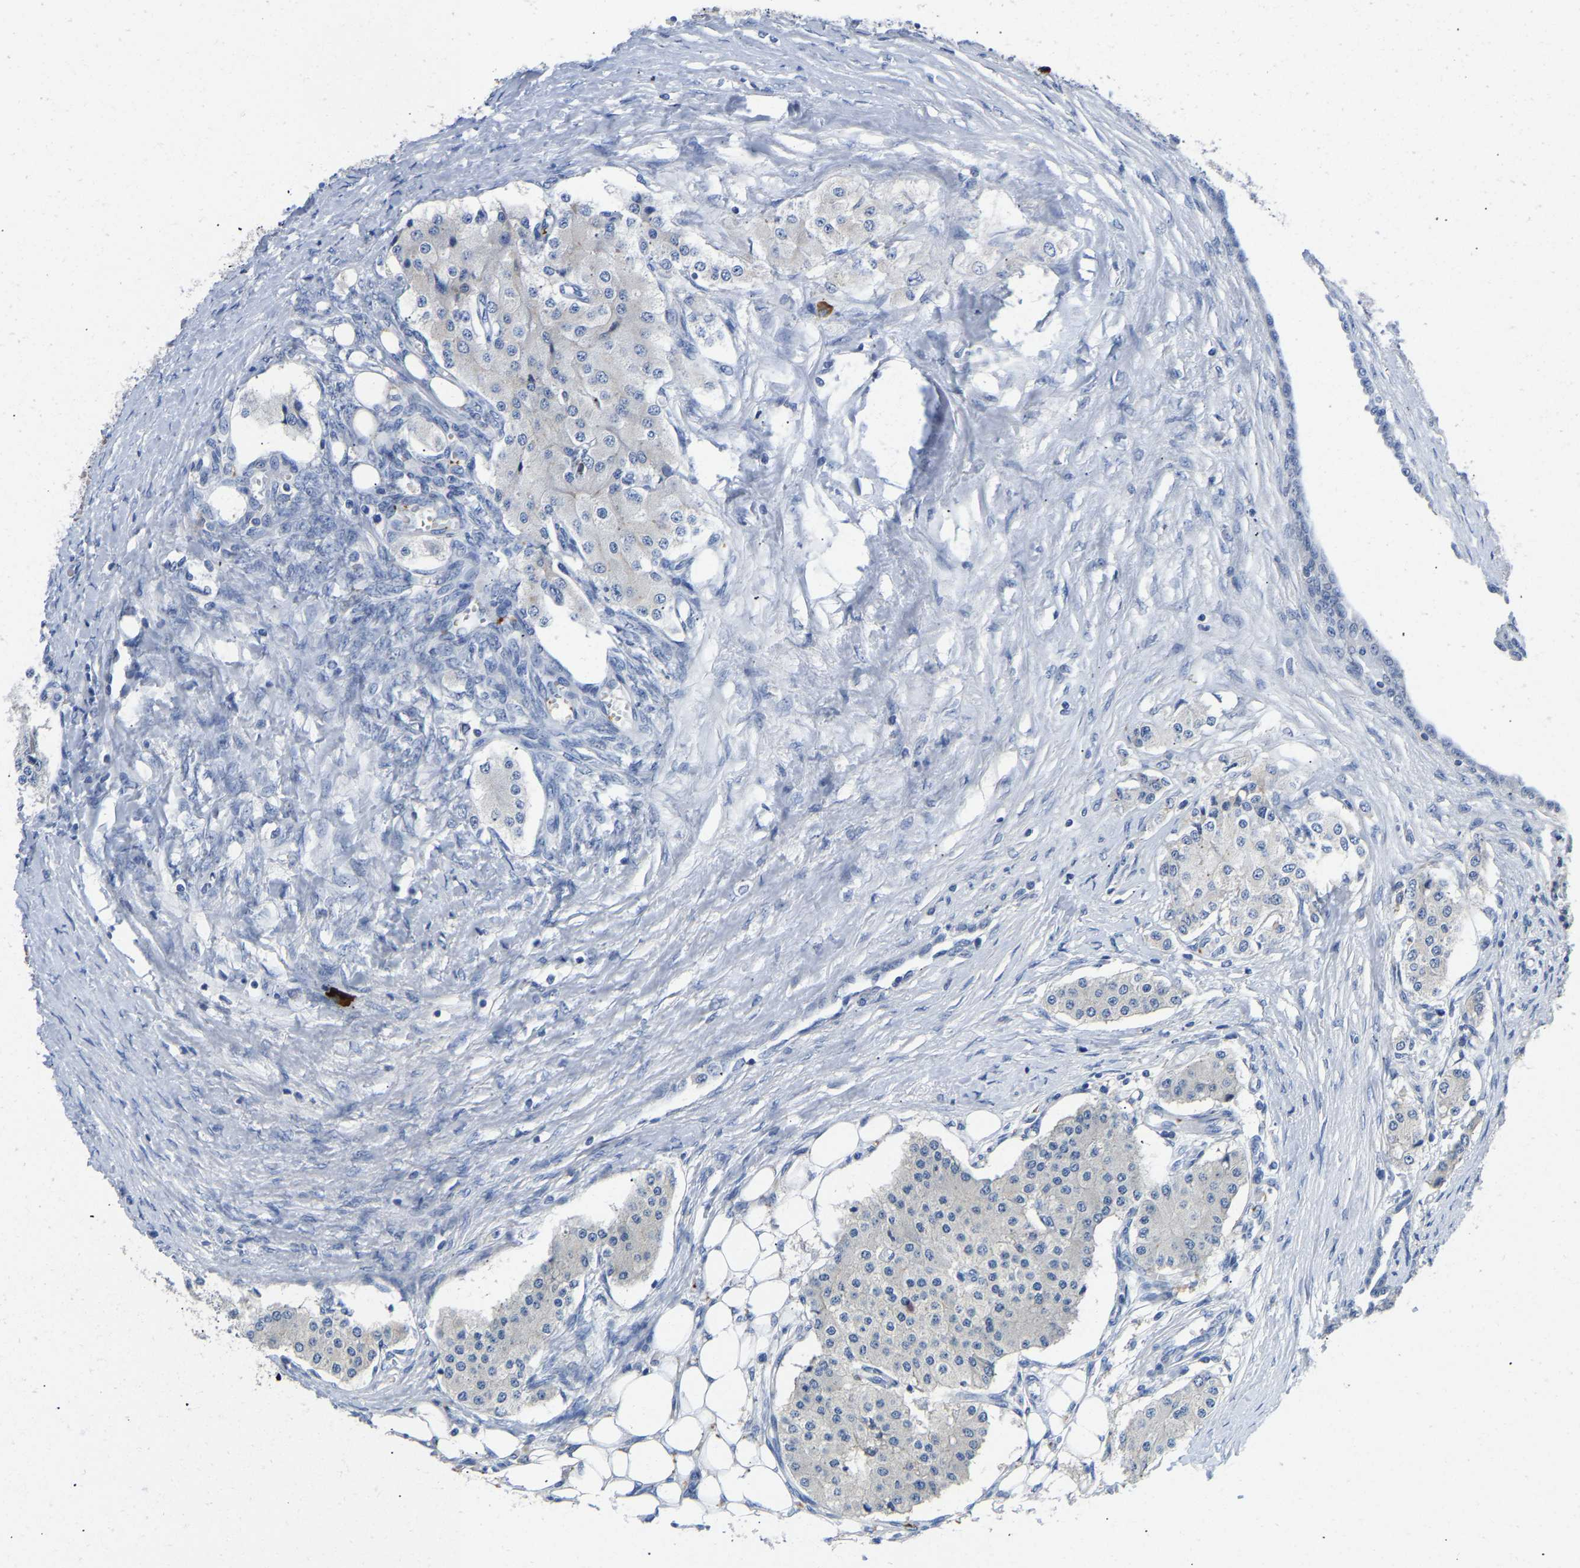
{"staining": {"intensity": "negative", "quantity": "none", "location": "none"}, "tissue": "carcinoid", "cell_type": "Tumor cells", "image_type": "cancer", "snomed": [{"axis": "morphology", "description": "Carcinoid, malignant, NOS"}, {"axis": "topography", "description": "Colon"}], "caption": "There is no significant staining in tumor cells of malignant carcinoid. Brightfield microscopy of IHC stained with DAB (3,3'-diaminobenzidine) (brown) and hematoxylin (blue), captured at high magnification.", "gene": "FGF18", "patient": {"sex": "female", "age": 52}}